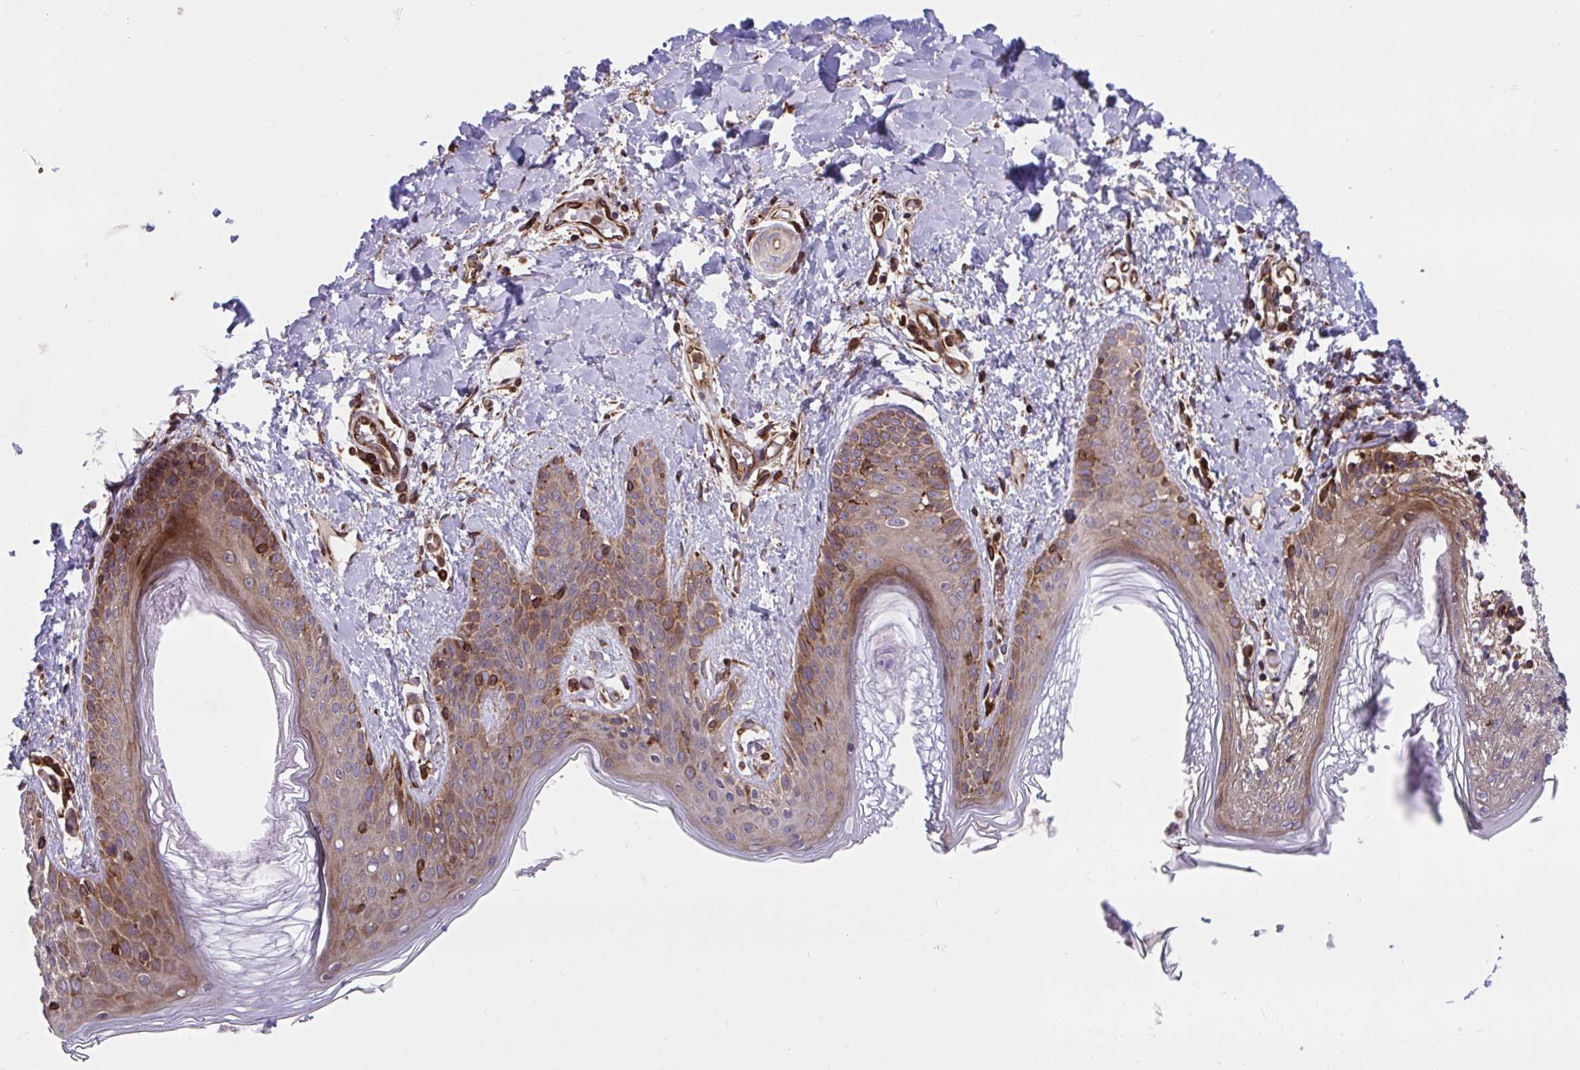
{"staining": {"intensity": "strong", "quantity": ">75%", "location": "cytoplasmic/membranous"}, "tissue": "skin", "cell_type": "Fibroblasts", "image_type": "normal", "snomed": [{"axis": "morphology", "description": "Normal tissue, NOS"}, {"axis": "topography", "description": "Skin"}], "caption": "Fibroblasts demonstrate high levels of strong cytoplasmic/membranous positivity in about >75% of cells in benign skin.", "gene": "STIM2", "patient": {"sex": "male", "age": 16}}